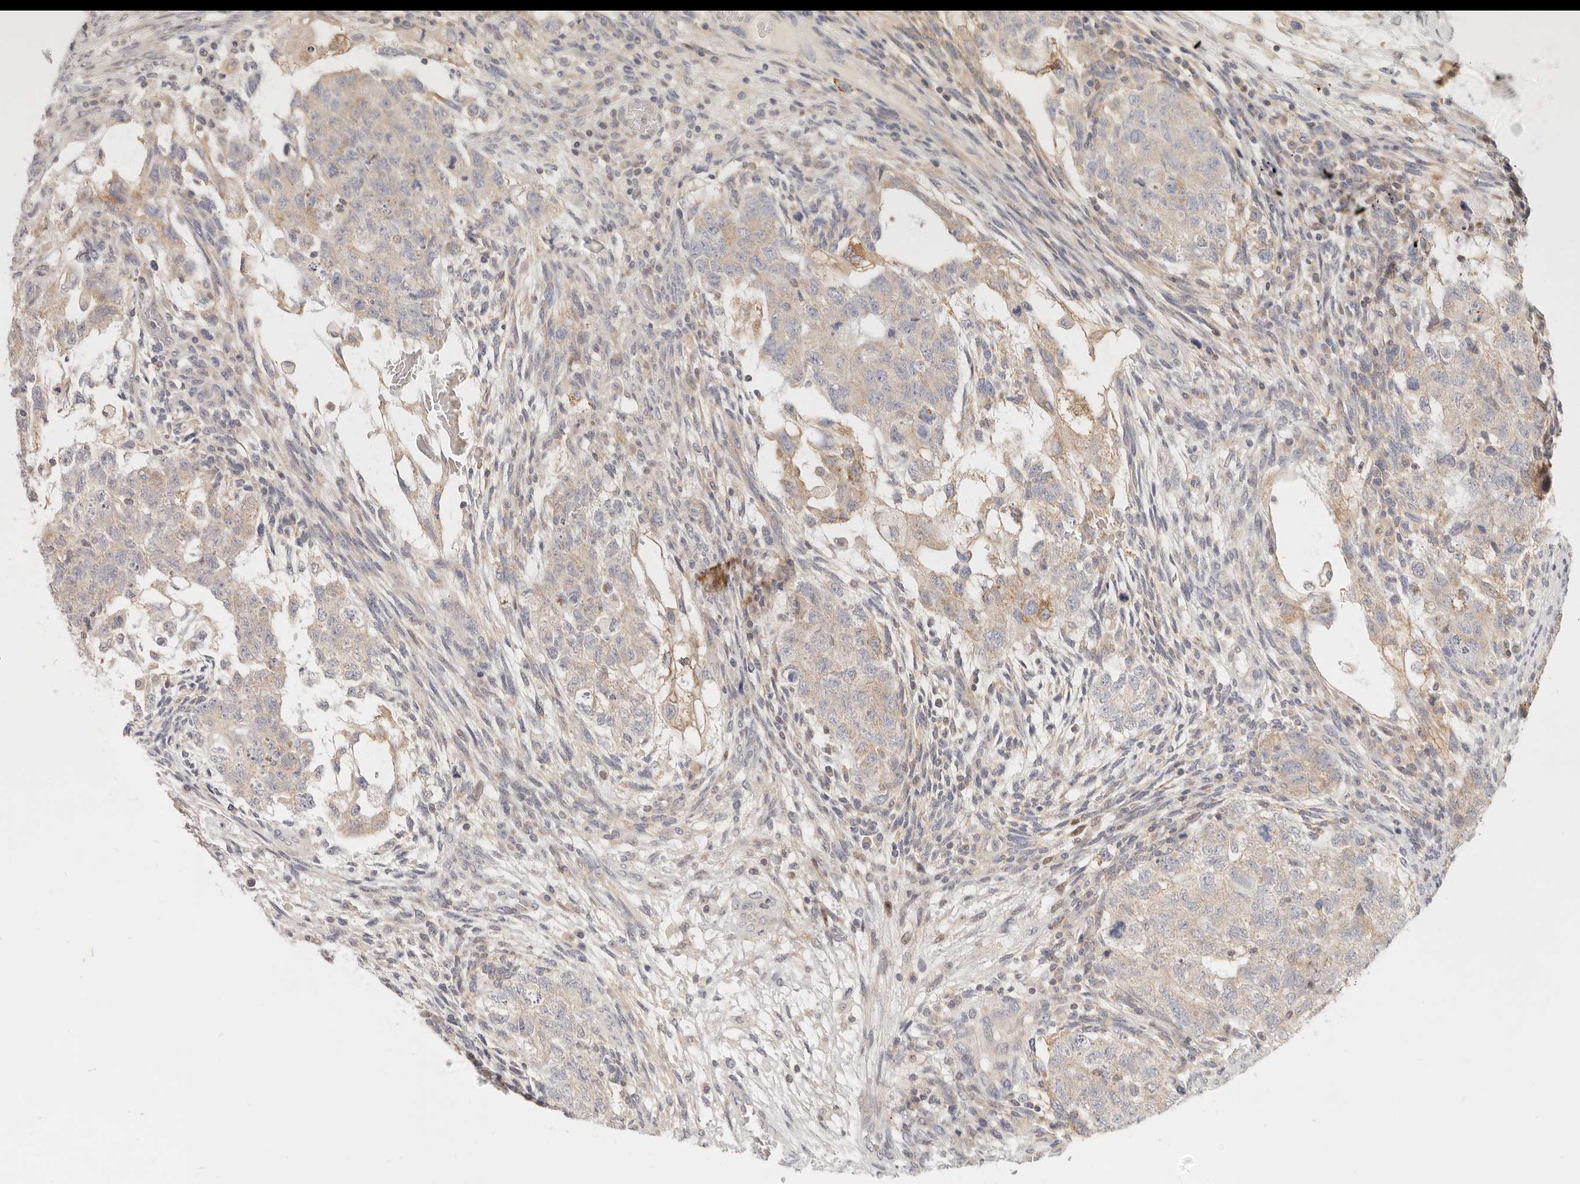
{"staining": {"intensity": "weak", "quantity": "<25%", "location": "cytoplasmic/membranous"}, "tissue": "testis cancer", "cell_type": "Tumor cells", "image_type": "cancer", "snomed": [{"axis": "morphology", "description": "Normal tissue, NOS"}, {"axis": "morphology", "description": "Carcinoma, Embryonal, NOS"}, {"axis": "topography", "description": "Testis"}], "caption": "Tumor cells are negative for brown protein staining in embryonal carcinoma (testis). Nuclei are stained in blue.", "gene": "LTB4R2", "patient": {"sex": "male", "age": 36}}